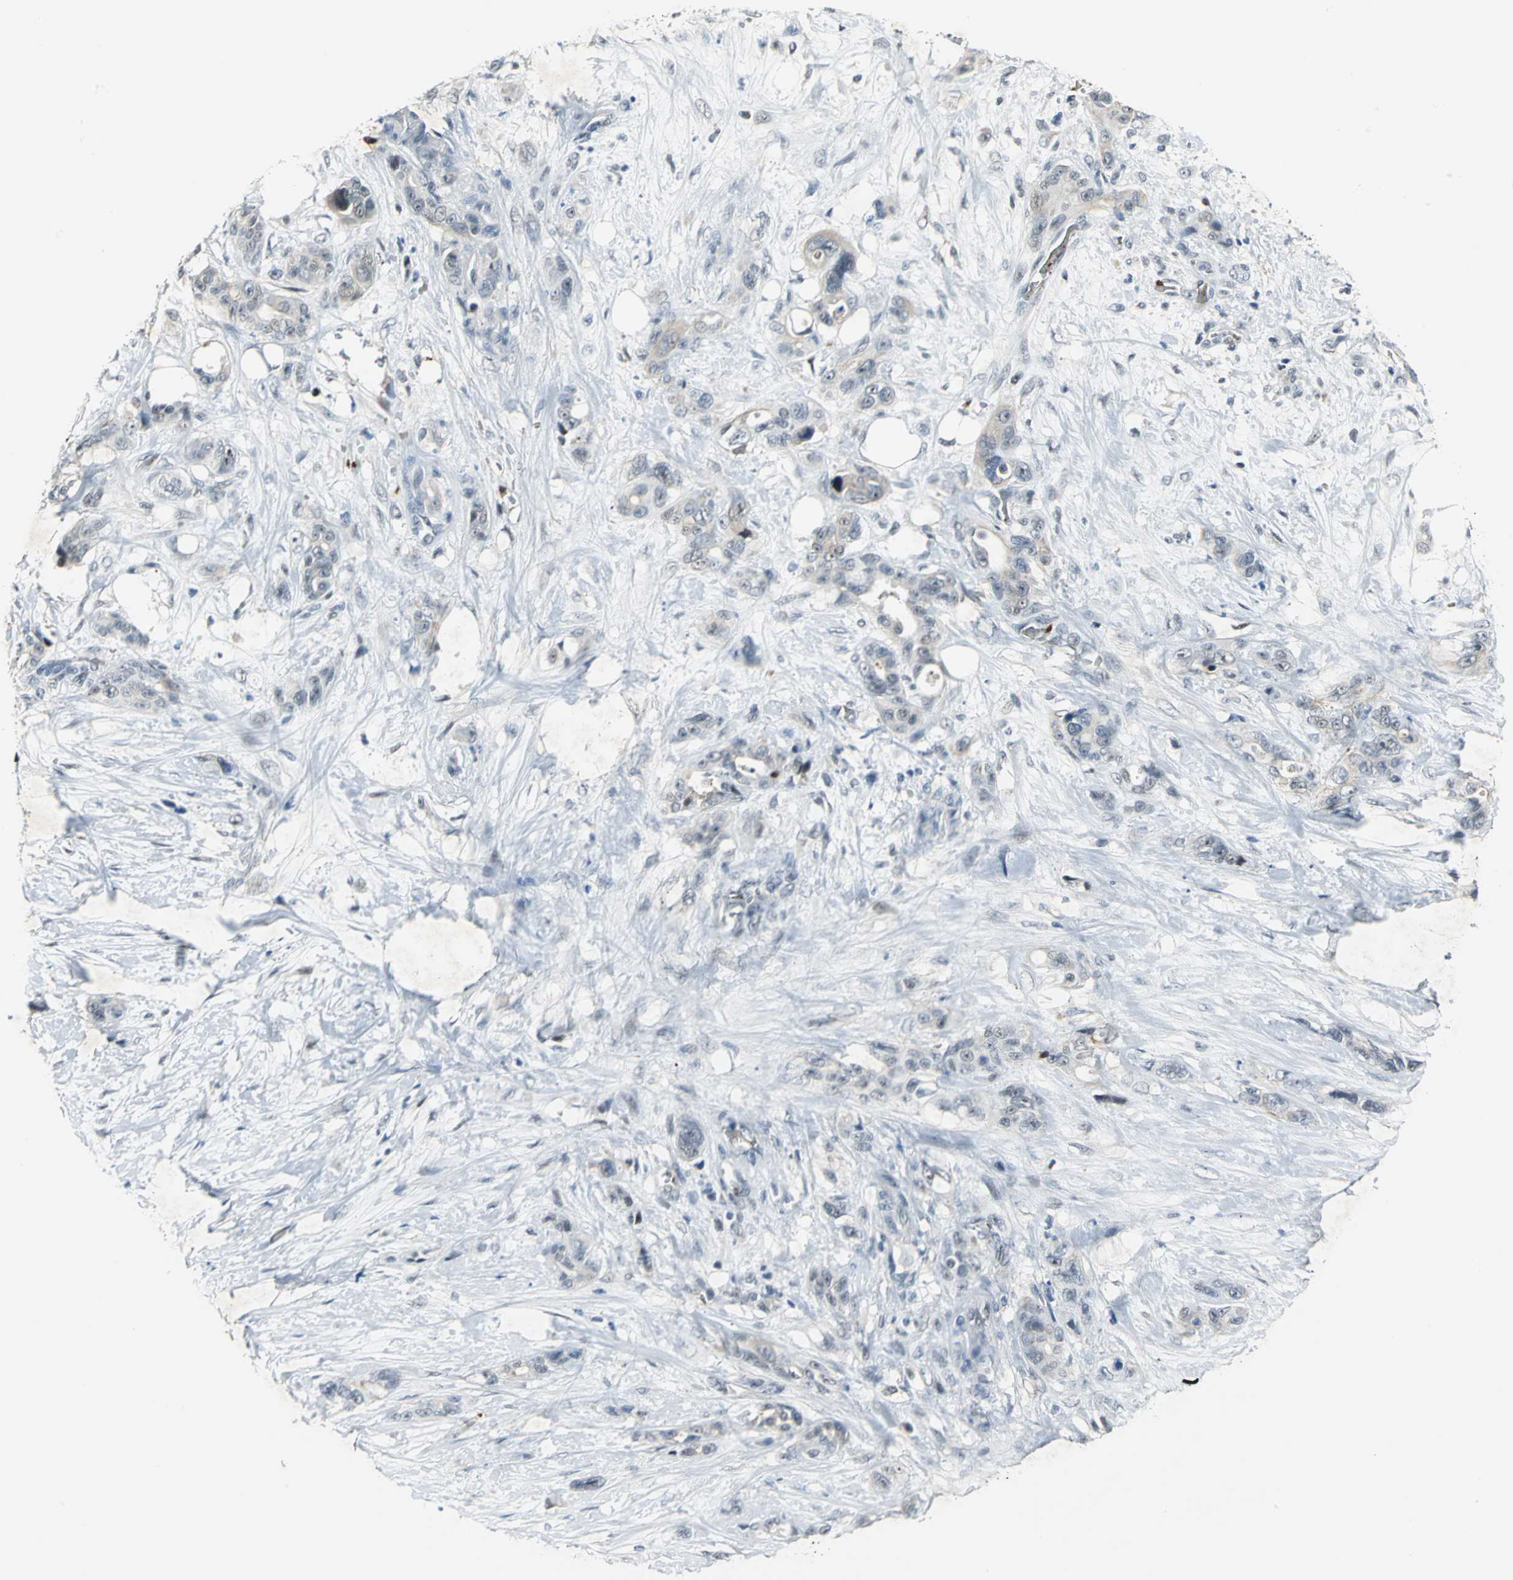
{"staining": {"intensity": "weak", "quantity": "<25%", "location": "nuclear"}, "tissue": "pancreatic cancer", "cell_type": "Tumor cells", "image_type": "cancer", "snomed": [{"axis": "morphology", "description": "Adenocarcinoma, NOS"}, {"axis": "topography", "description": "Pancreas"}], "caption": "An image of human pancreatic cancer (adenocarcinoma) is negative for staining in tumor cells.", "gene": "GLI3", "patient": {"sex": "male", "age": 46}}